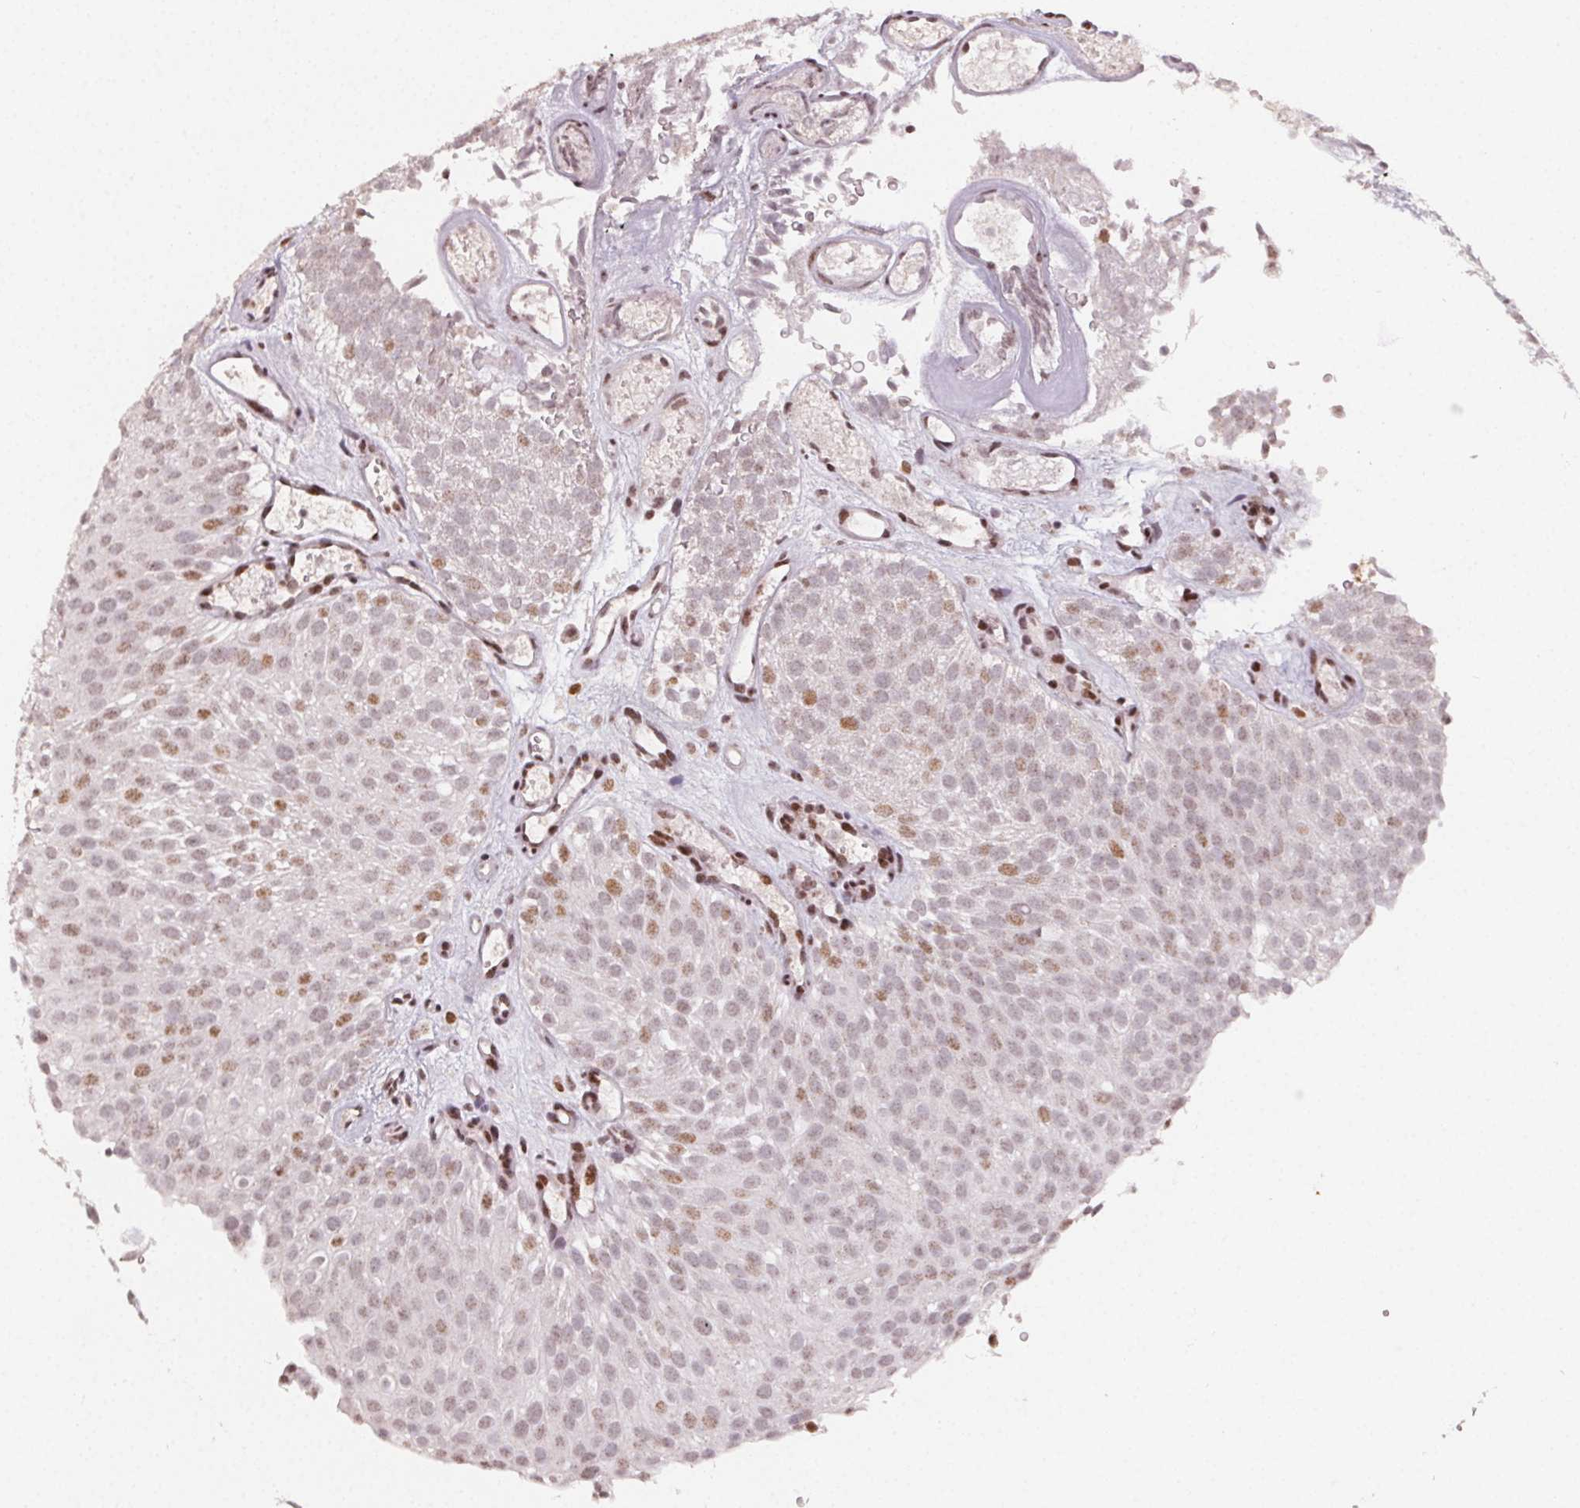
{"staining": {"intensity": "moderate", "quantity": "25%-75%", "location": "nuclear"}, "tissue": "urothelial cancer", "cell_type": "Tumor cells", "image_type": "cancer", "snomed": [{"axis": "morphology", "description": "Urothelial carcinoma, Low grade"}, {"axis": "topography", "description": "Urinary bladder"}], "caption": "There is medium levels of moderate nuclear expression in tumor cells of urothelial carcinoma (low-grade), as demonstrated by immunohistochemical staining (brown color).", "gene": "KMT2A", "patient": {"sex": "male", "age": 78}}